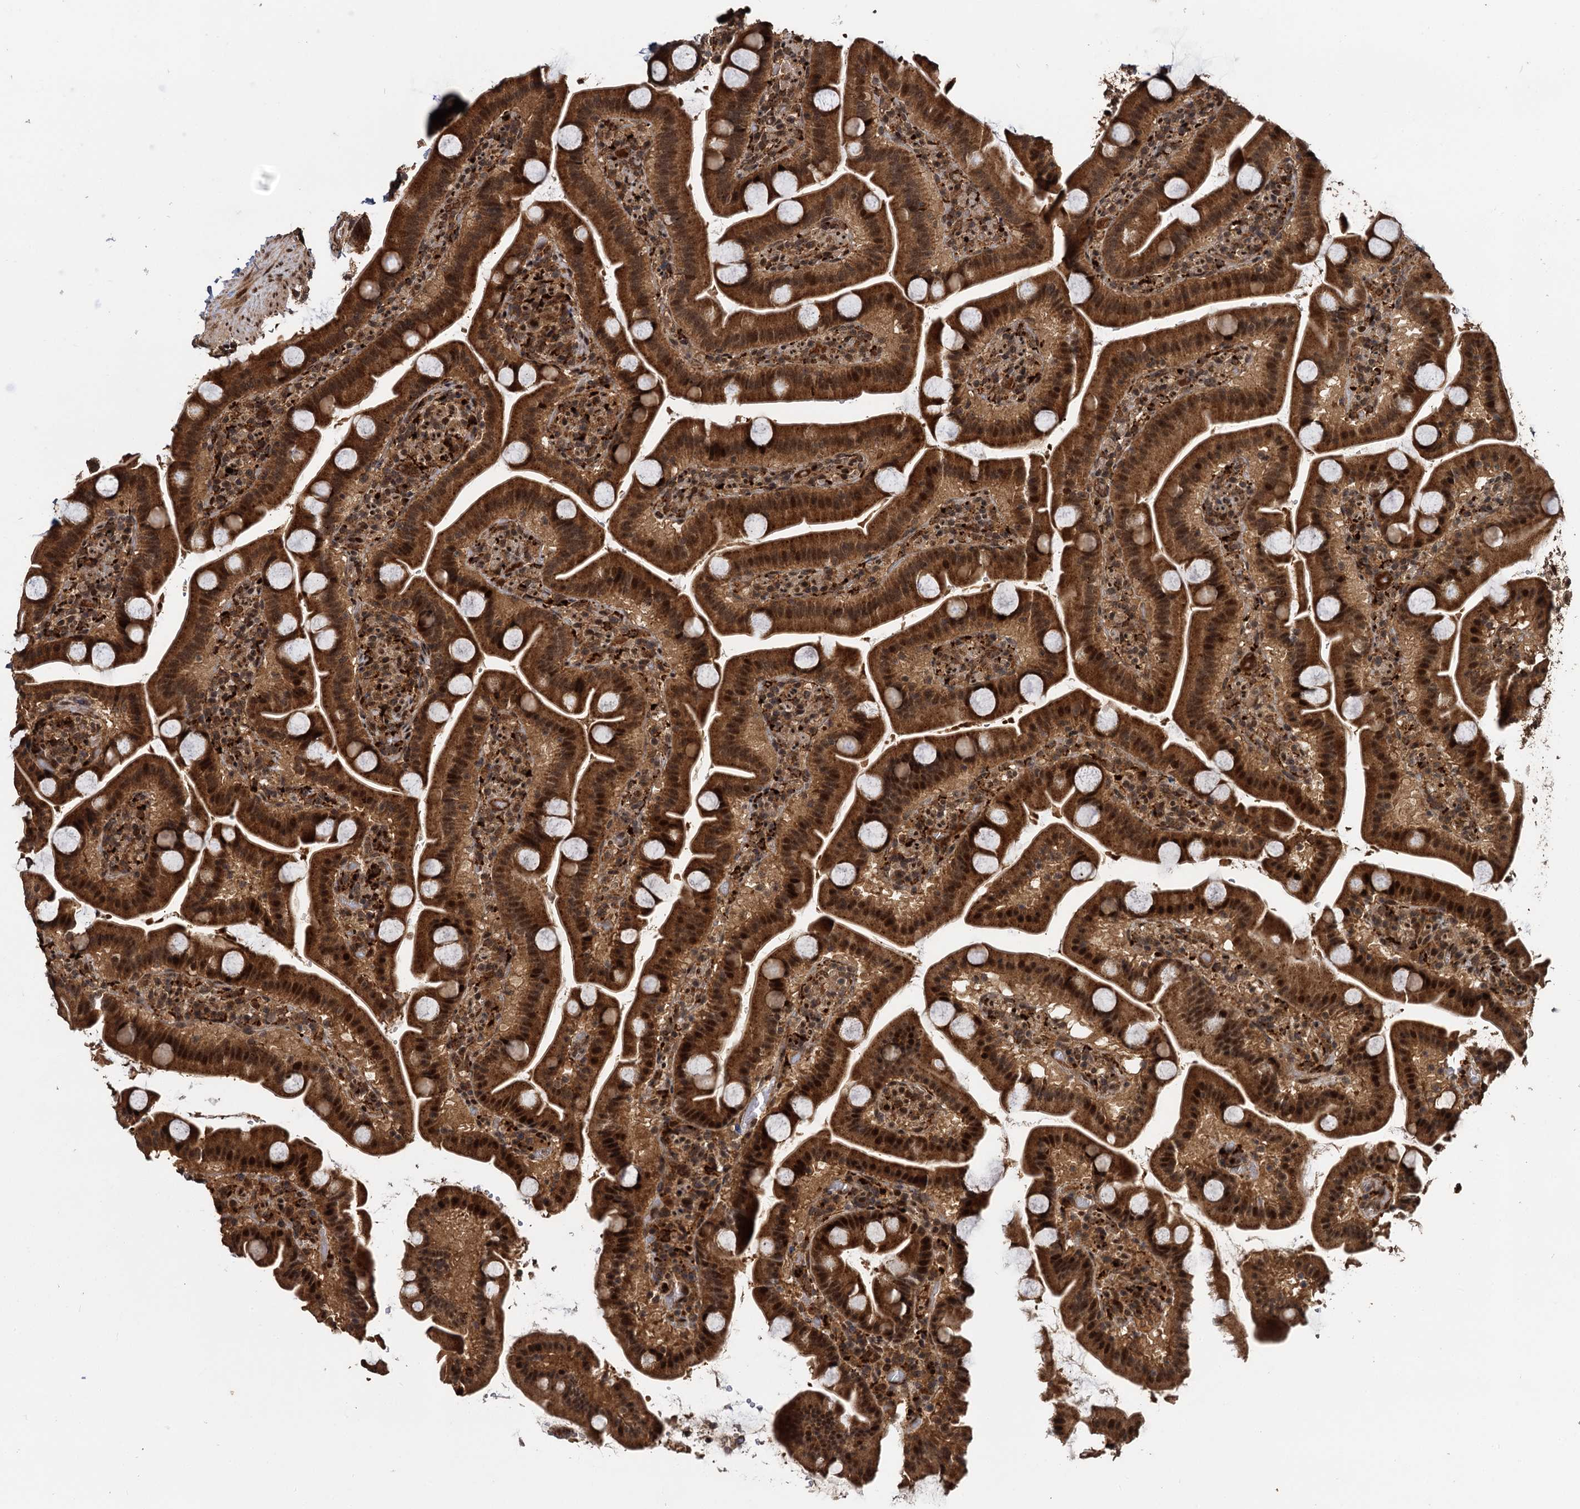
{"staining": {"intensity": "strong", "quantity": ">75%", "location": "cytoplasmic/membranous,nuclear"}, "tissue": "duodenum", "cell_type": "Glandular cells", "image_type": "normal", "snomed": [{"axis": "morphology", "description": "Normal tissue, NOS"}, {"axis": "topography", "description": "Duodenum"}], "caption": "Protein positivity by immunohistochemistry (IHC) reveals strong cytoplasmic/membranous,nuclear staining in approximately >75% of glandular cells in benign duodenum.", "gene": "CEP192", "patient": {"sex": "male", "age": 55}}